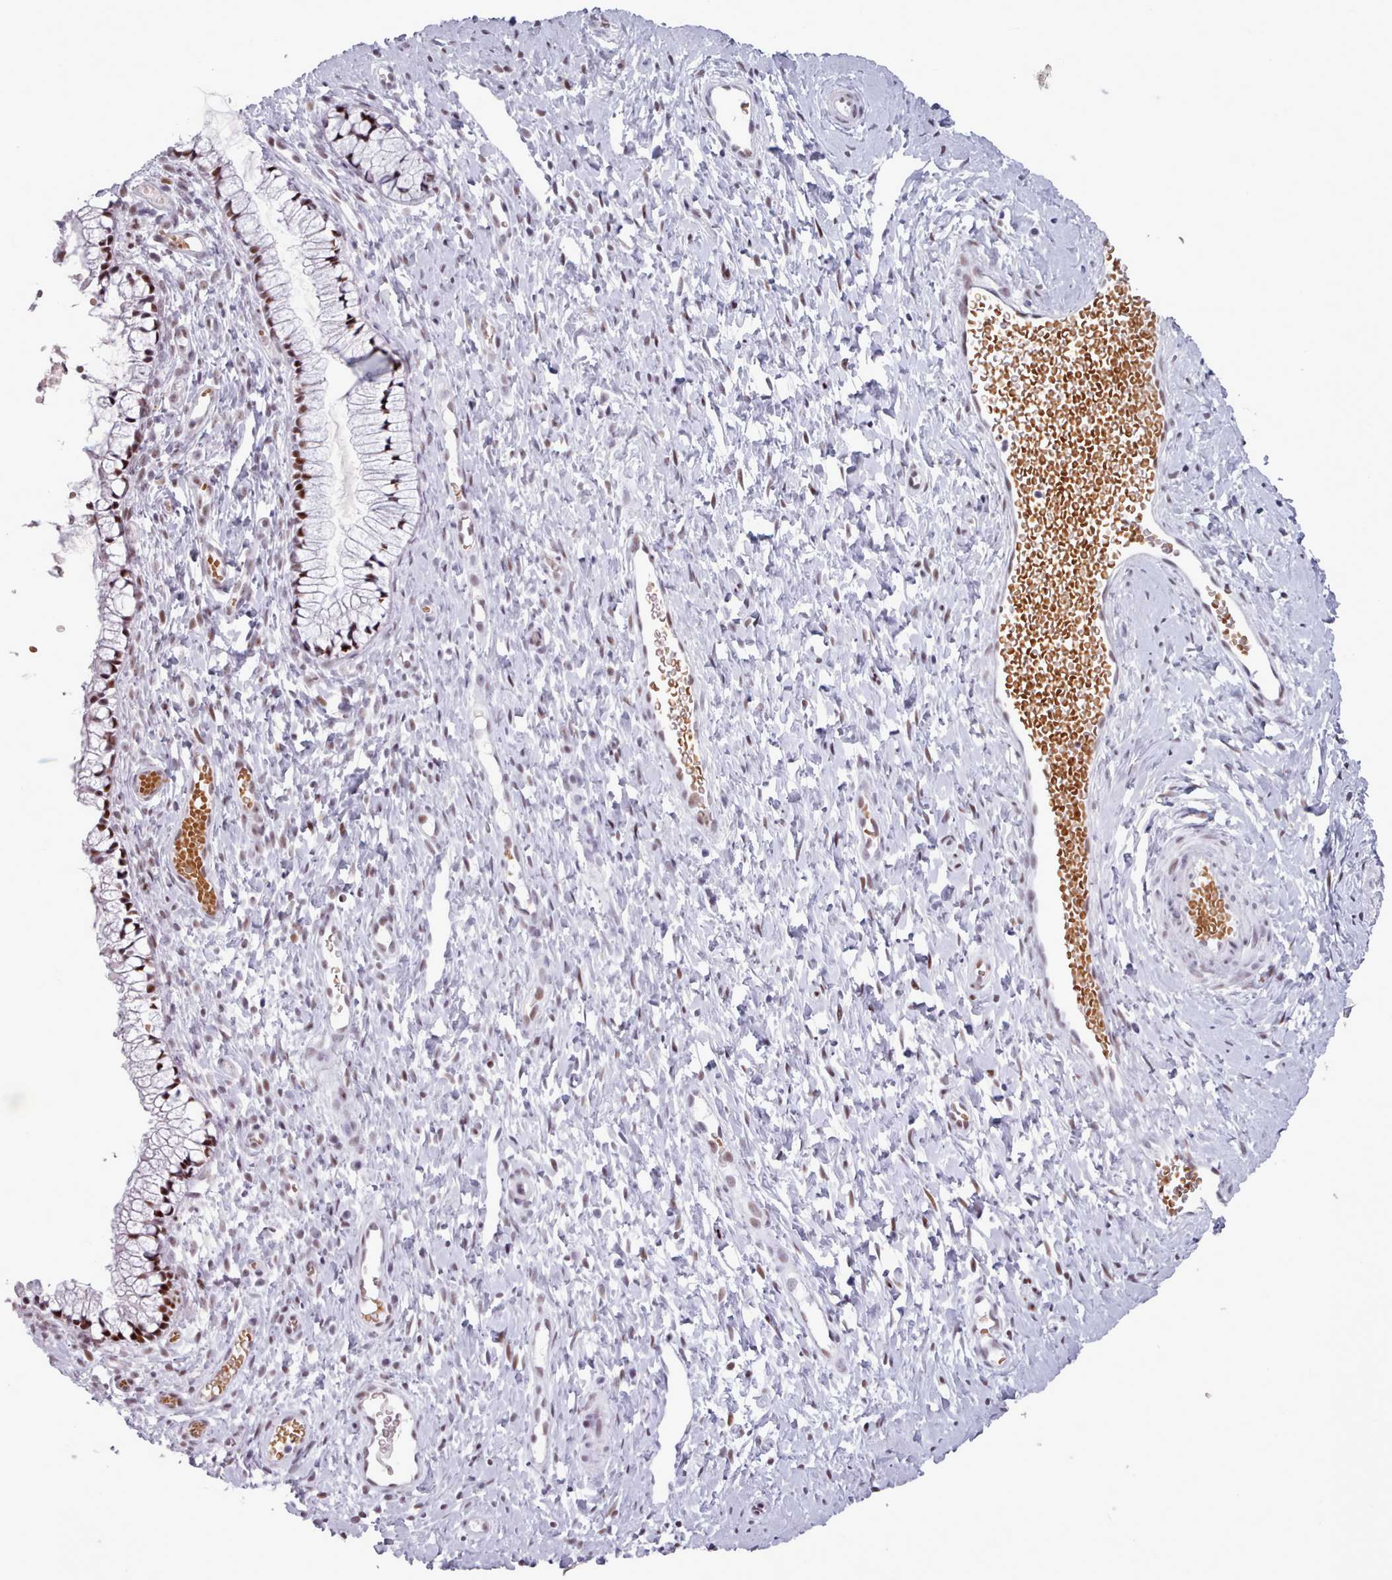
{"staining": {"intensity": "strong", "quantity": ">75%", "location": "nuclear"}, "tissue": "cervix", "cell_type": "Glandular cells", "image_type": "normal", "snomed": [{"axis": "morphology", "description": "Normal tissue, NOS"}, {"axis": "topography", "description": "Cervix"}], "caption": "Immunohistochemistry (IHC) micrograph of normal cervix: cervix stained using IHC shows high levels of strong protein expression localized specifically in the nuclear of glandular cells, appearing as a nuclear brown color.", "gene": "SRSF4", "patient": {"sex": "female", "age": 36}}